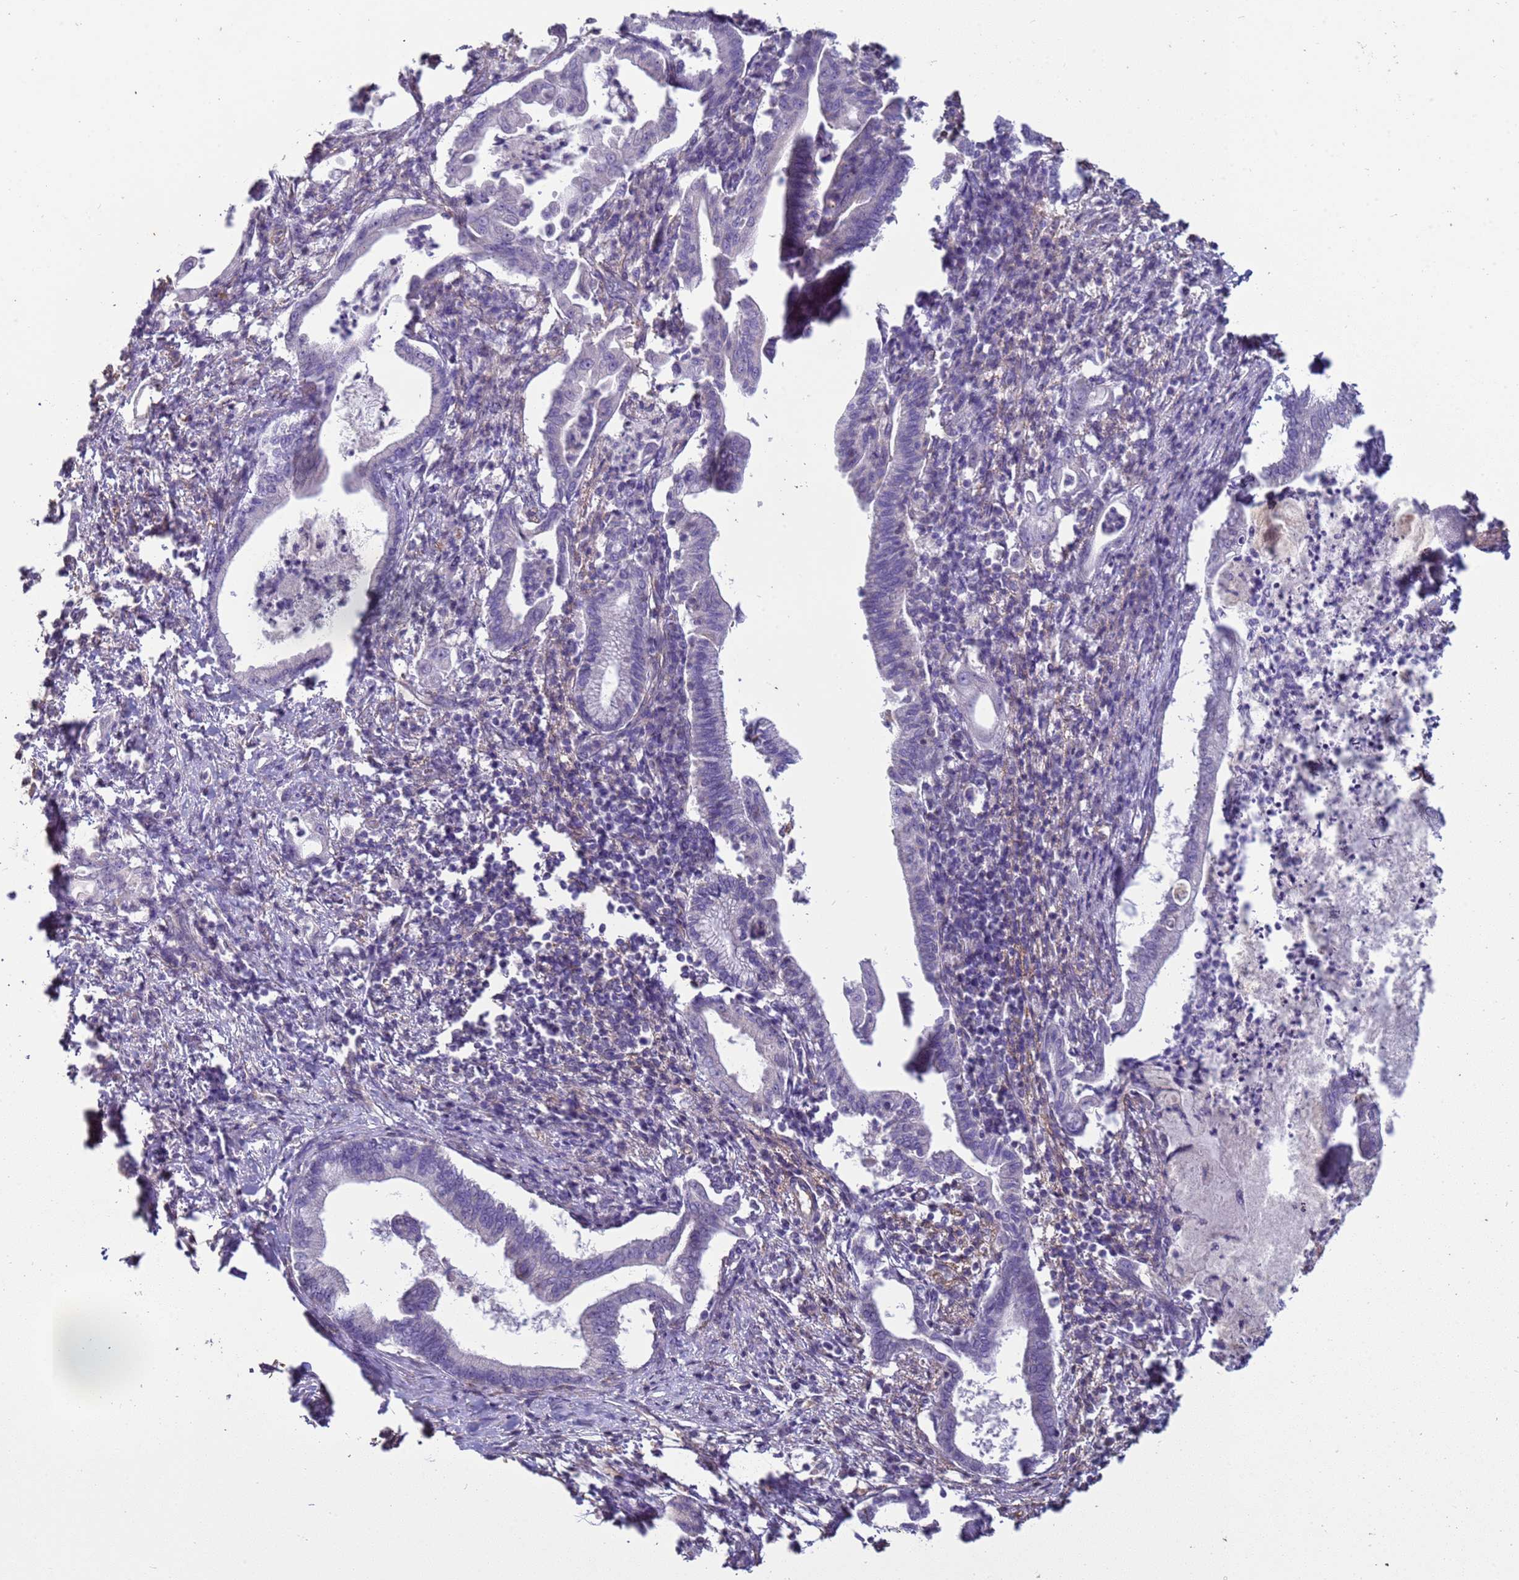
{"staining": {"intensity": "negative", "quantity": "none", "location": "none"}, "tissue": "pancreatic cancer", "cell_type": "Tumor cells", "image_type": "cancer", "snomed": [{"axis": "morphology", "description": "Adenocarcinoma, NOS"}, {"axis": "topography", "description": "Pancreas"}], "caption": "This image is of pancreatic cancer stained with immunohistochemistry to label a protein in brown with the nuclei are counter-stained blue. There is no expression in tumor cells.", "gene": "SGIP1", "patient": {"sex": "female", "age": 55}}